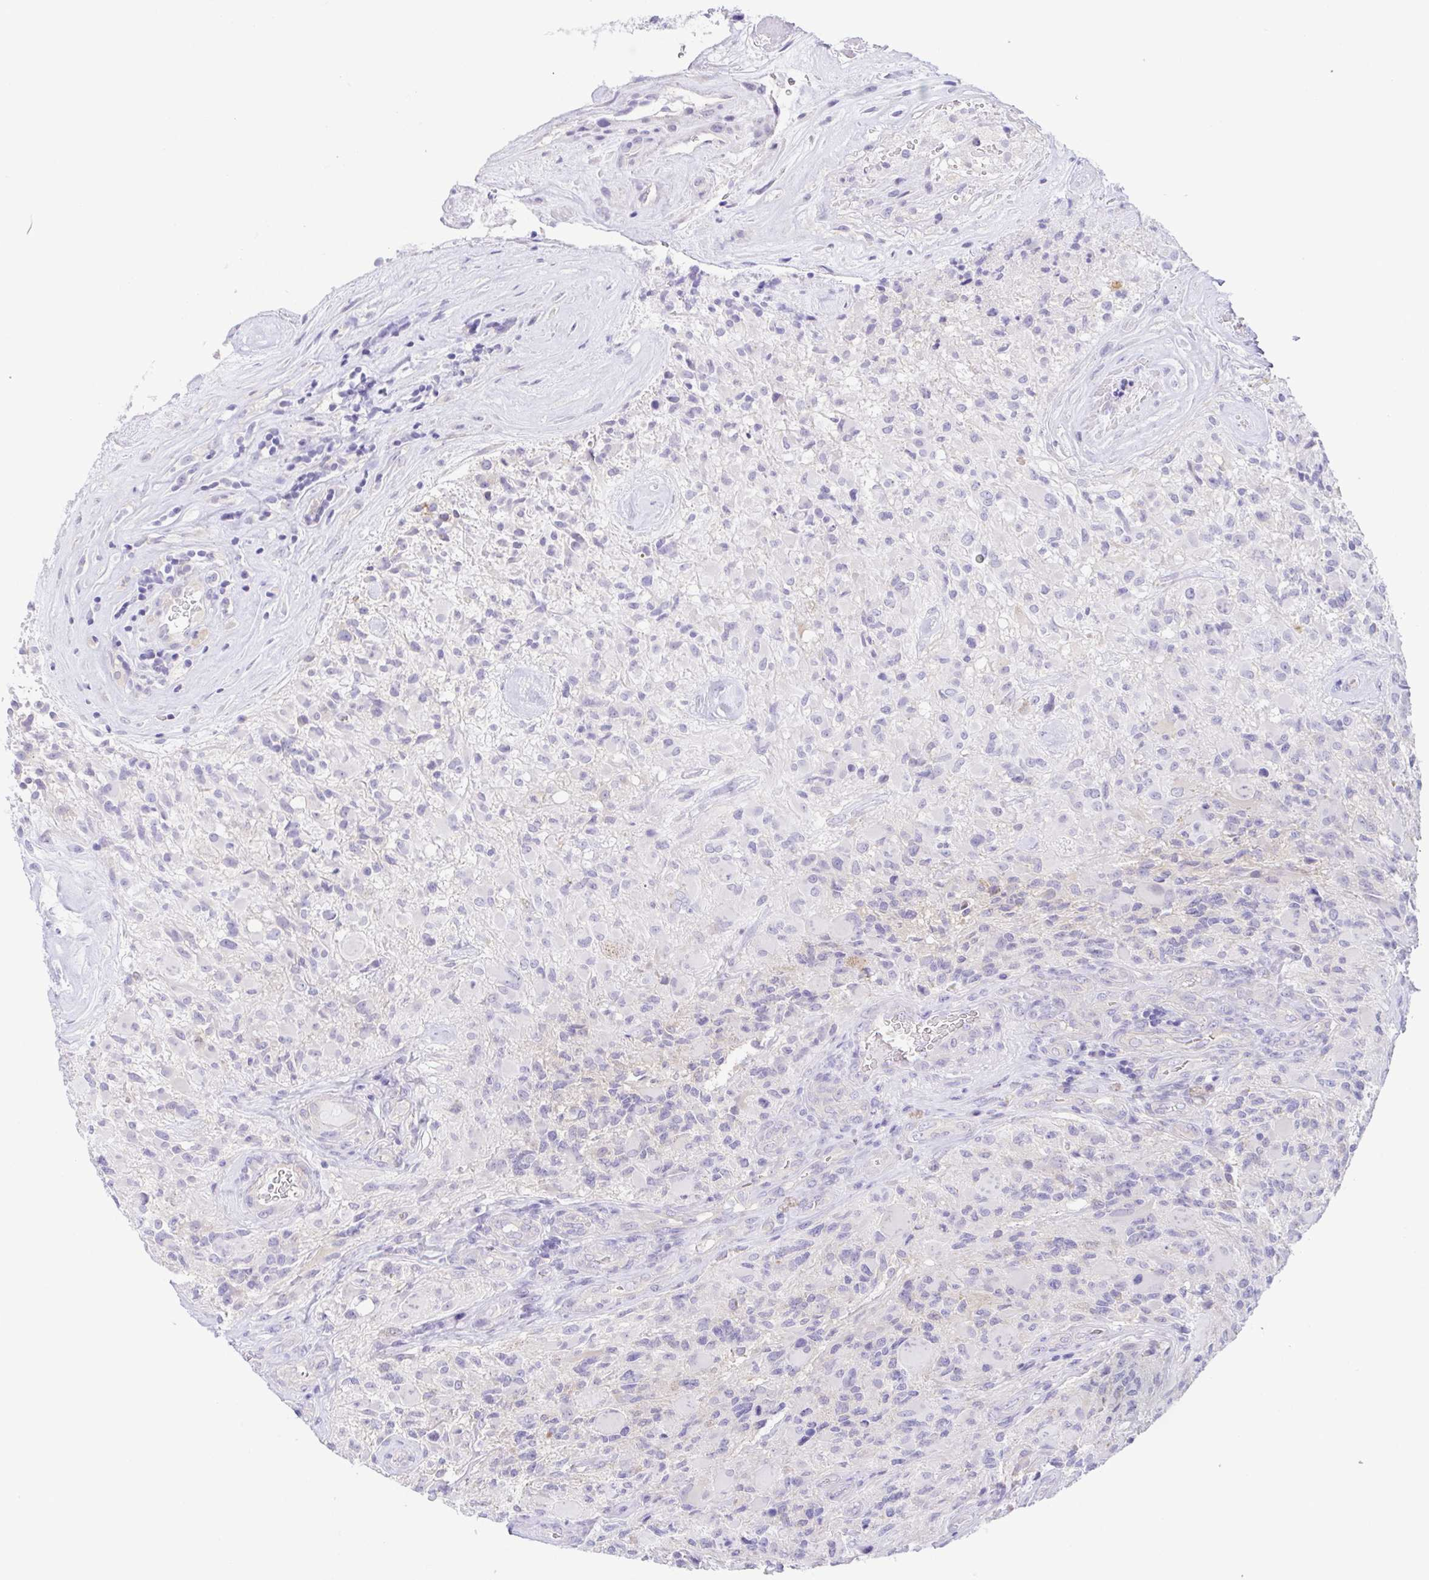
{"staining": {"intensity": "negative", "quantity": "none", "location": "none"}, "tissue": "glioma", "cell_type": "Tumor cells", "image_type": "cancer", "snomed": [{"axis": "morphology", "description": "Glioma, malignant, High grade"}, {"axis": "topography", "description": "Brain"}], "caption": "There is no significant positivity in tumor cells of malignant high-grade glioma.", "gene": "KRTDAP", "patient": {"sex": "female", "age": 65}}